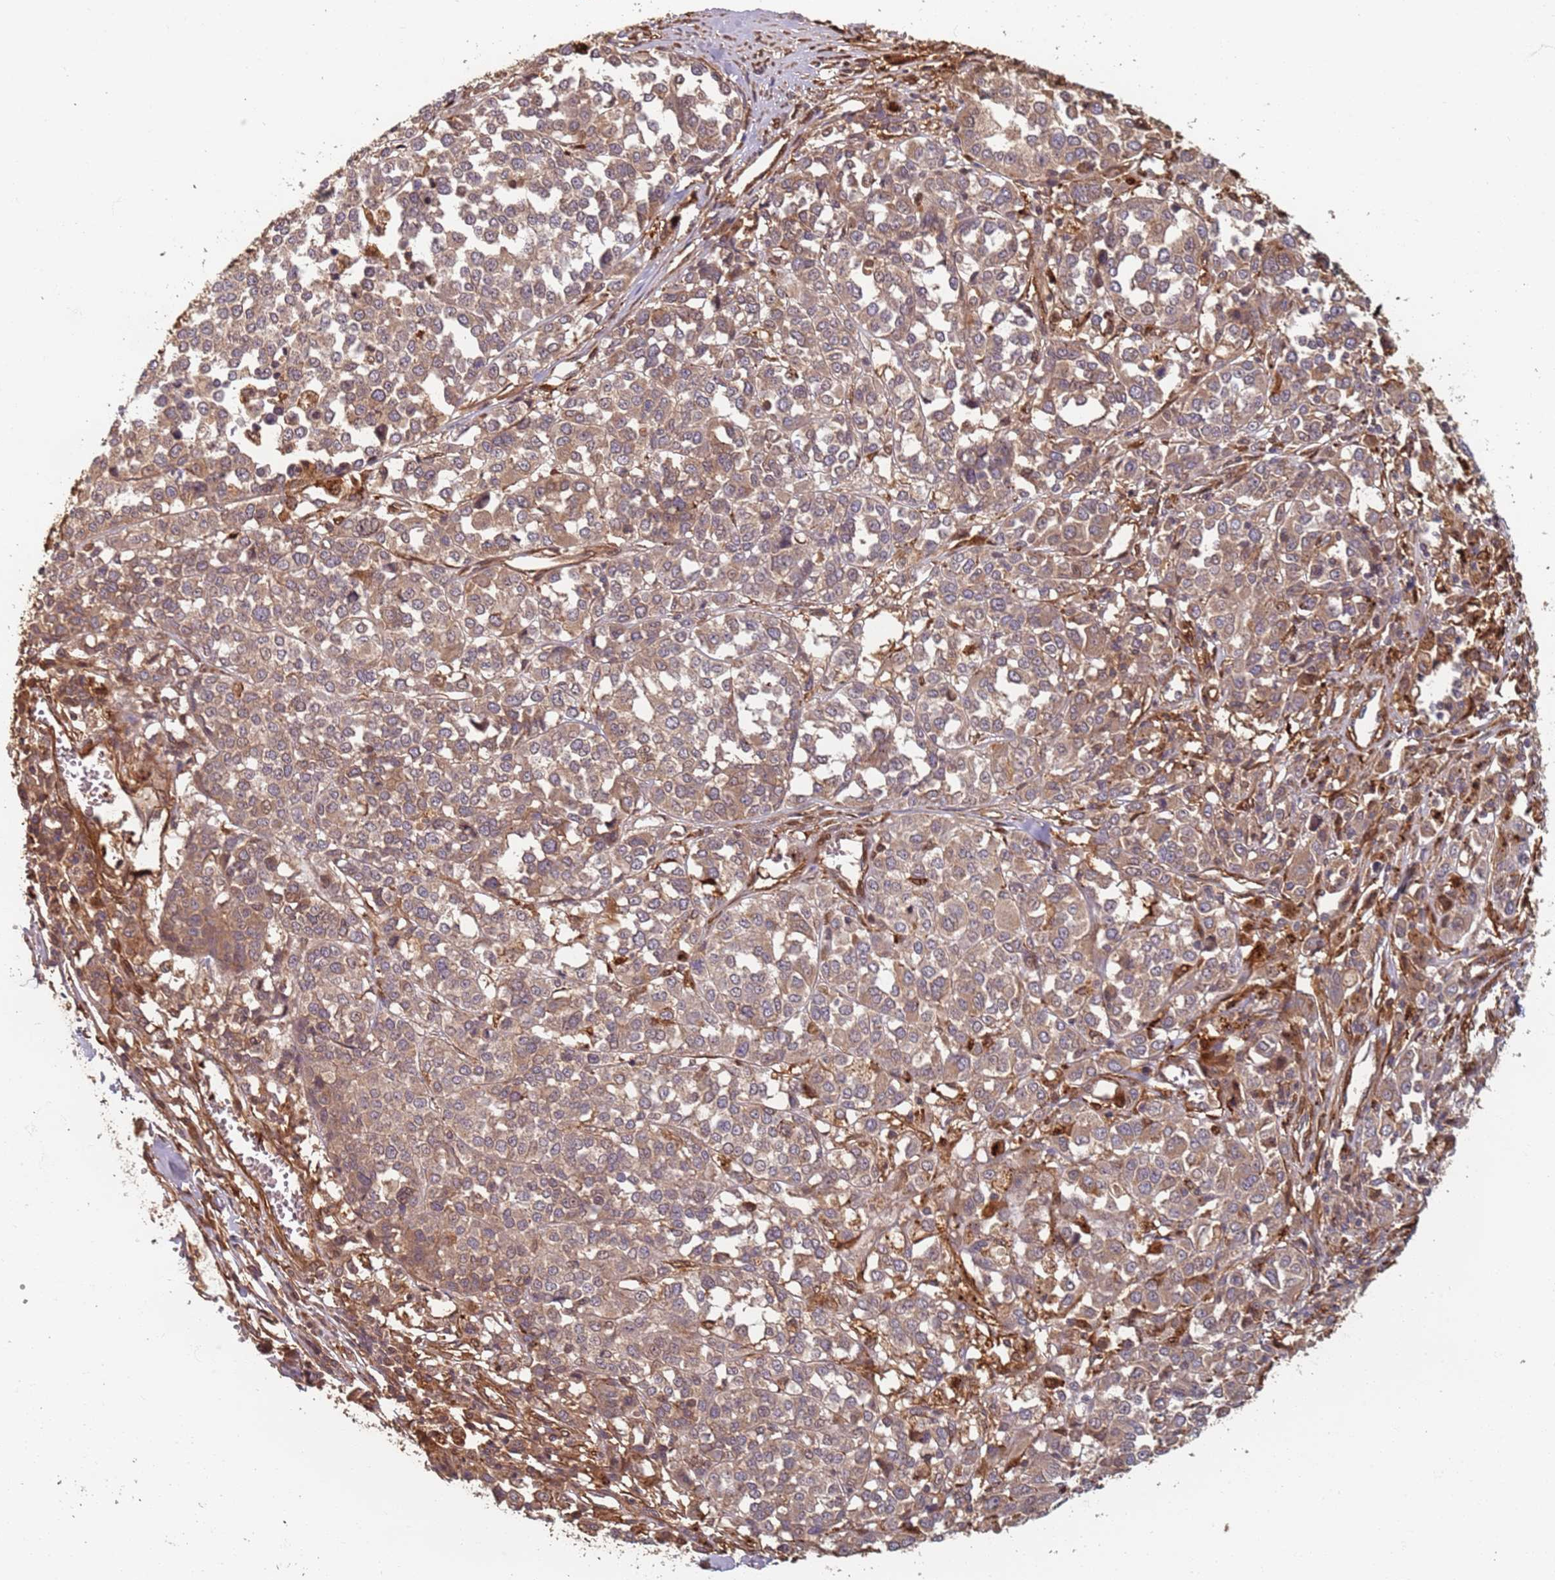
{"staining": {"intensity": "weak", "quantity": "25%-75%", "location": "cytoplasmic/membranous"}, "tissue": "melanoma", "cell_type": "Tumor cells", "image_type": "cancer", "snomed": [{"axis": "morphology", "description": "Malignant melanoma, Metastatic site"}, {"axis": "topography", "description": "Lymph node"}], "caption": "Protein expression analysis of human malignant melanoma (metastatic site) reveals weak cytoplasmic/membranous positivity in about 25%-75% of tumor cells.", "gene": "SDCCAG8", "patient": {"sex": "male", "age": 44}}